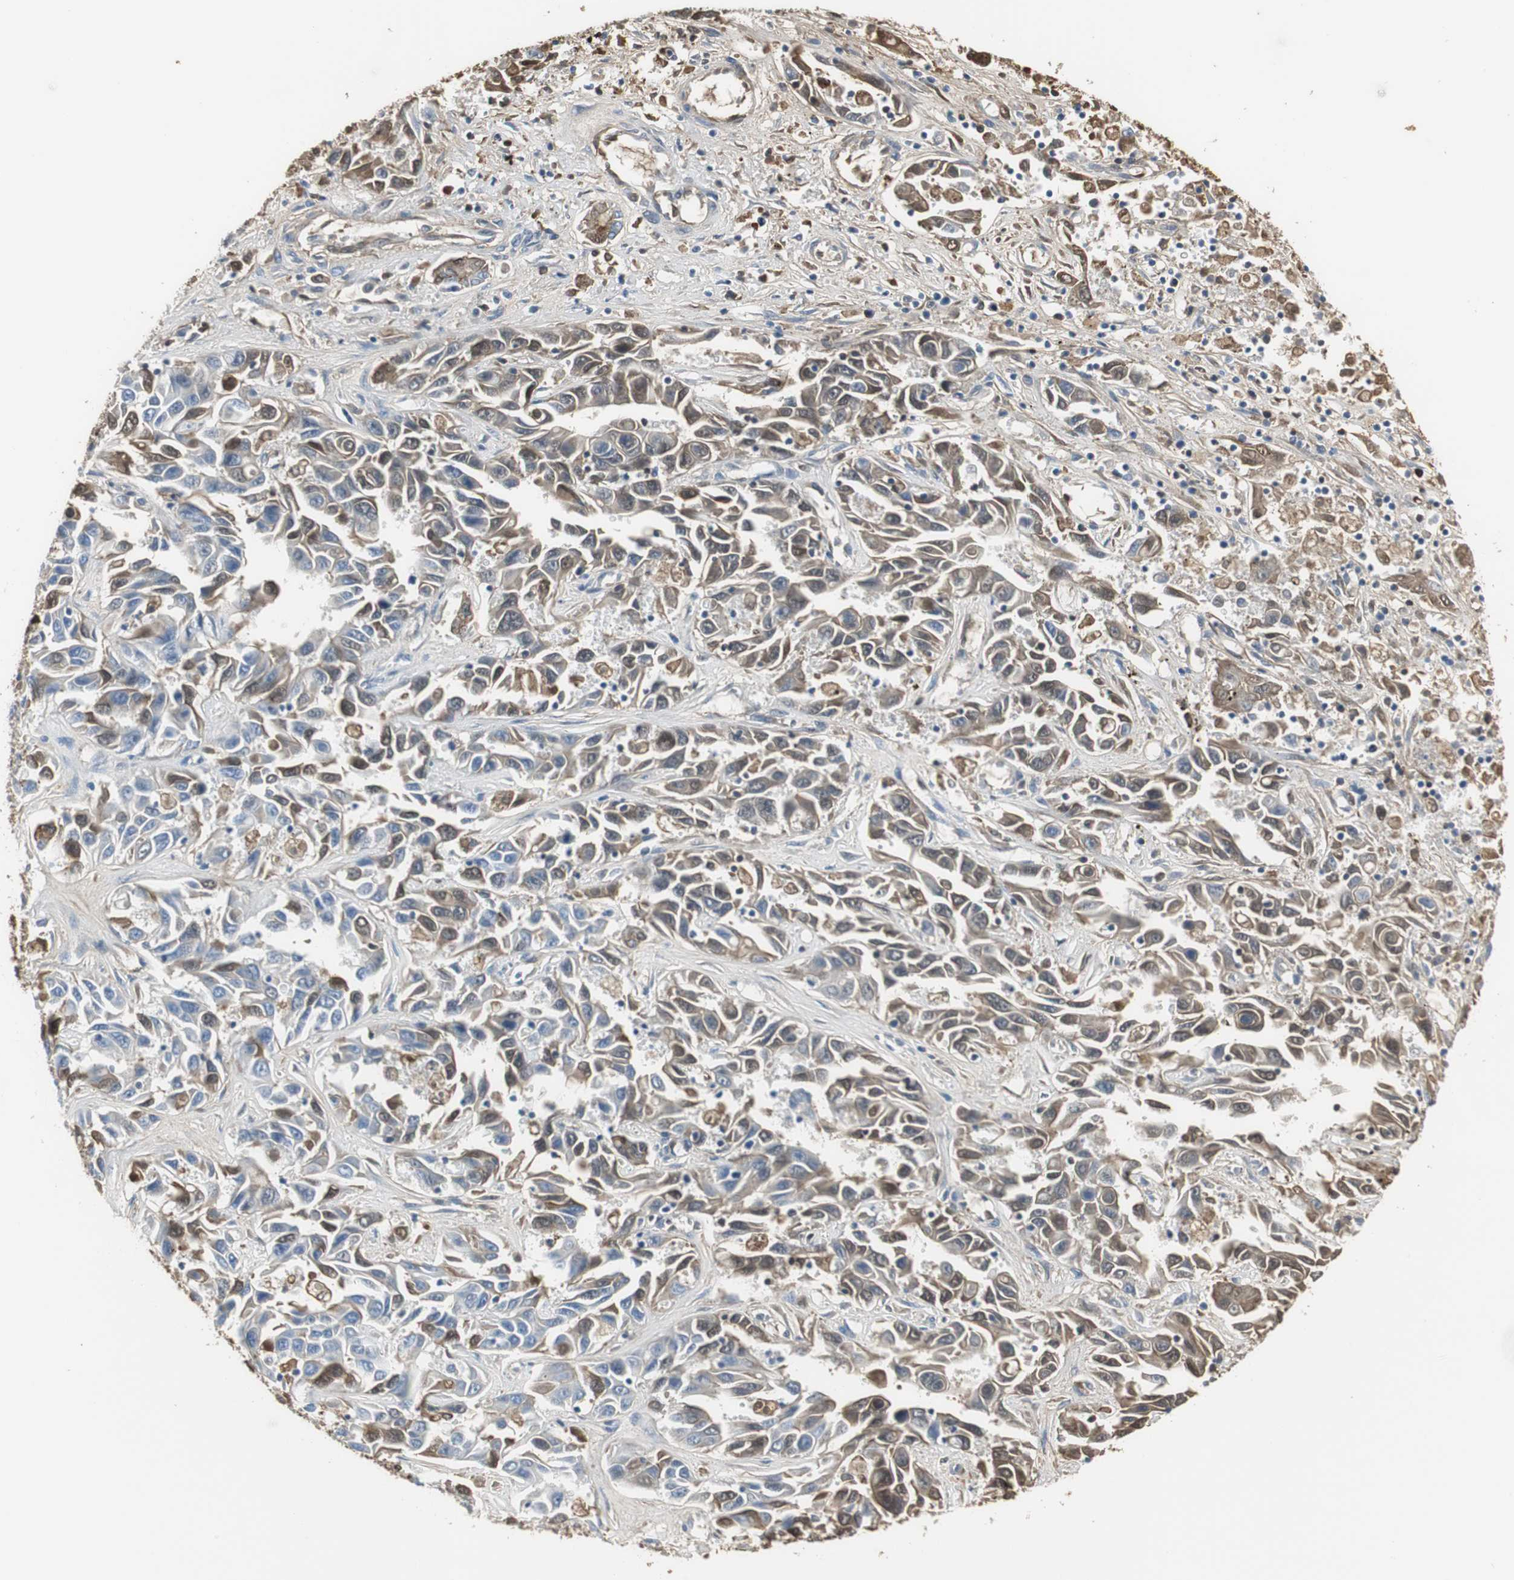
{"staining": {"intensity": "moderate", "quantity": "25%-75%", "location": "cytoplasmic/membranous"}, "tissue": "liver cancer", "cell_type": "Tumor cells", "image_type": "cancer", "snomed": [{"axis": "morphology", "description": "Cholangiocarcinoma"}, {"axis": "topography", "description": "Liver"}], "caption": "A photomicrograph of liver cancer stained for a protein shows moderate cytoplasmic/membranous brown staining in tumor cells.", "gene": "IGHA1", "patient": {"sex": "female", "age": 52}}